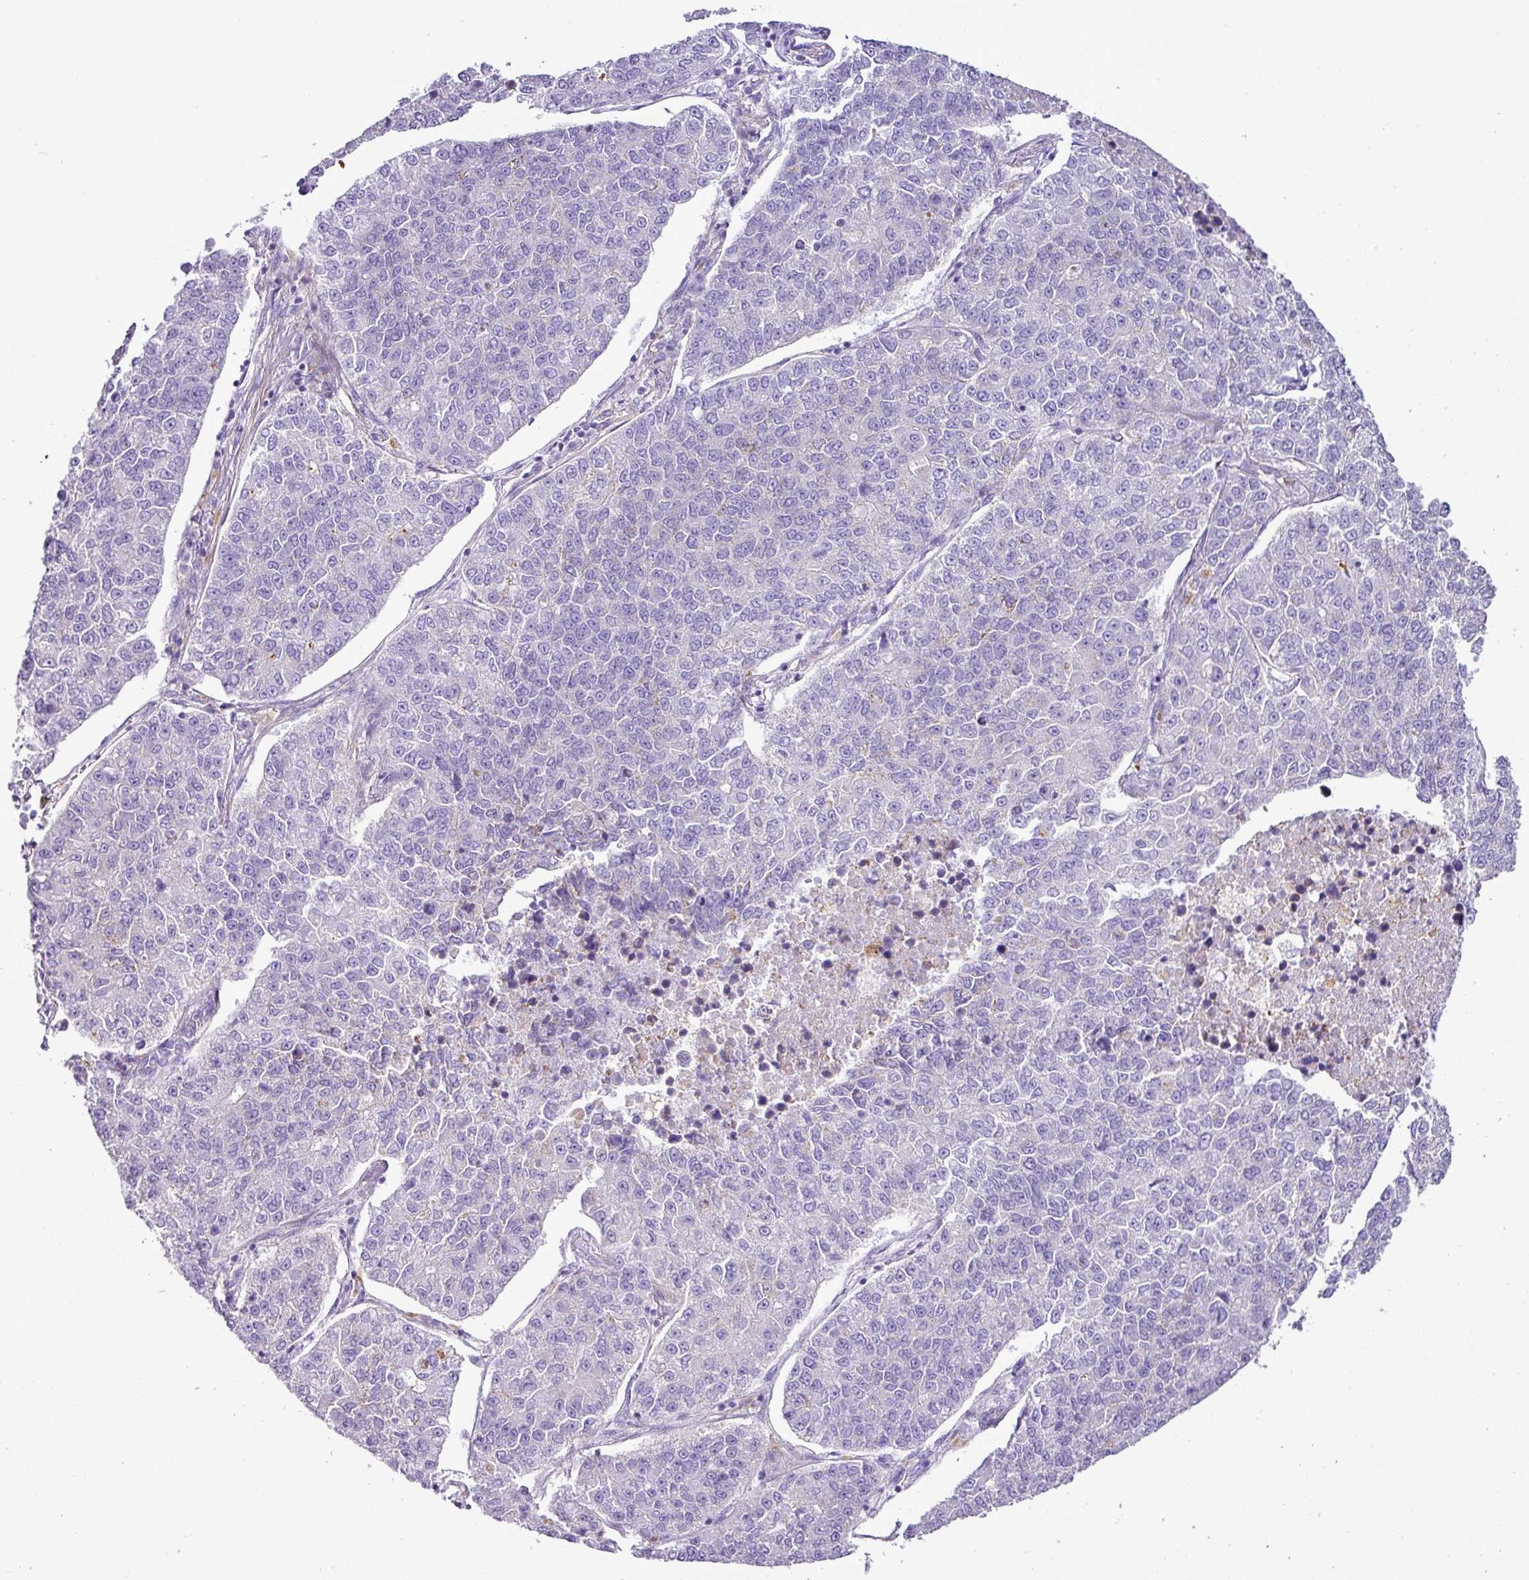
{"staining": {"intensity": "negative", "quantity": "none", "location": "none"}, "tissue": "lung cancer", "cell_type": "Tumor cells", "image_type": "cancer", "snomed": [{"axis": "morphology", "description": "Adenocarcinoma, NOS"}, {"axis": "topography", "description": "Lung"}], "caption": "This is an immunohistochemistry (IHC) histopathology image of human adenocarcinoma (lung). There is no positivity in tumor cells.", "gene": "PGAP4", "patient": {"sex": "male", "age": 49}}